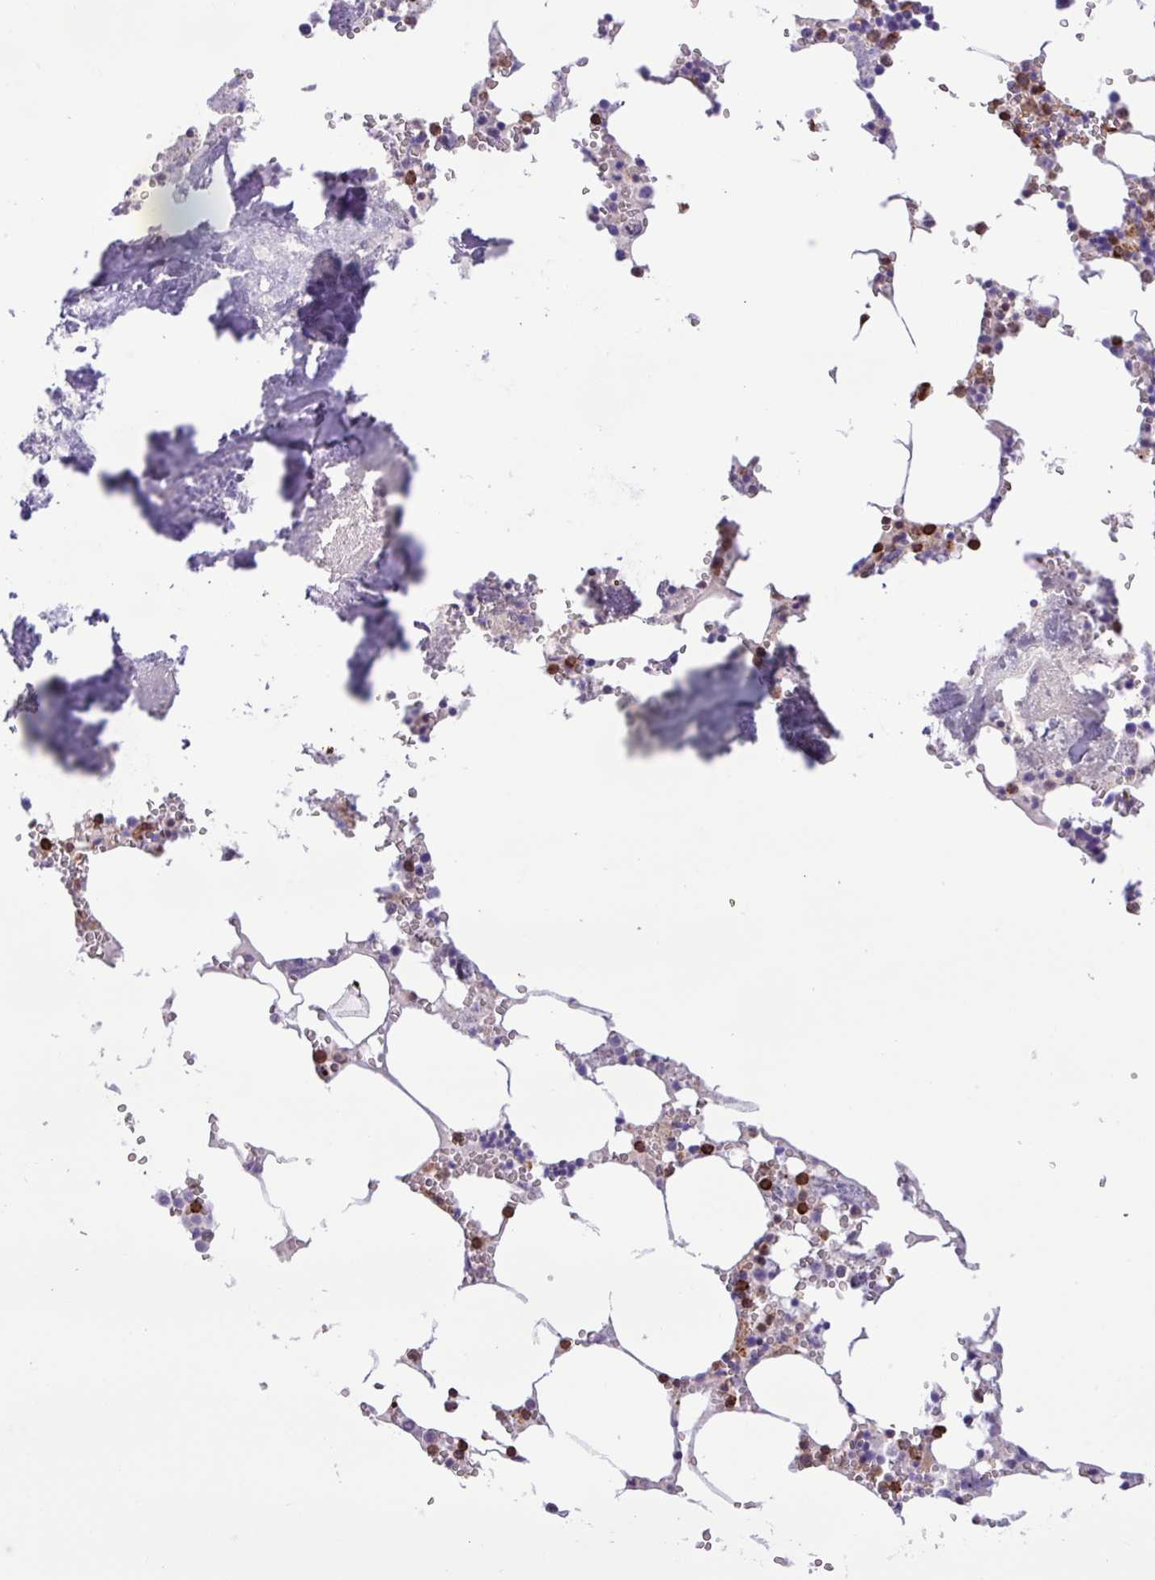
{"staining": {"intensity": "strong", "quantity": "25%-75%", "location": "cytoplasmic/membranous"}, "tissue": "bone marrow", "cell_type": "Hematopoietic cells", "image_type": "normal", "snomed": [{"axis": "morphology", "description": "Normal tissue, NOS"}, {"axis": "topography", "description": "Bone marrow"}], "caption": "Hematopoietic cells demonstrate high levels of strong cytoplasmic/membranous expression in about 25%-75% of cells in unremarkable bone marrow. Using DAB (brown) and hematoxylin (blue) stains, captured at high magnification using brightfield microscopy.", "gene": "PPP1R18", "patient": {"sex": "male", "age": 54}}